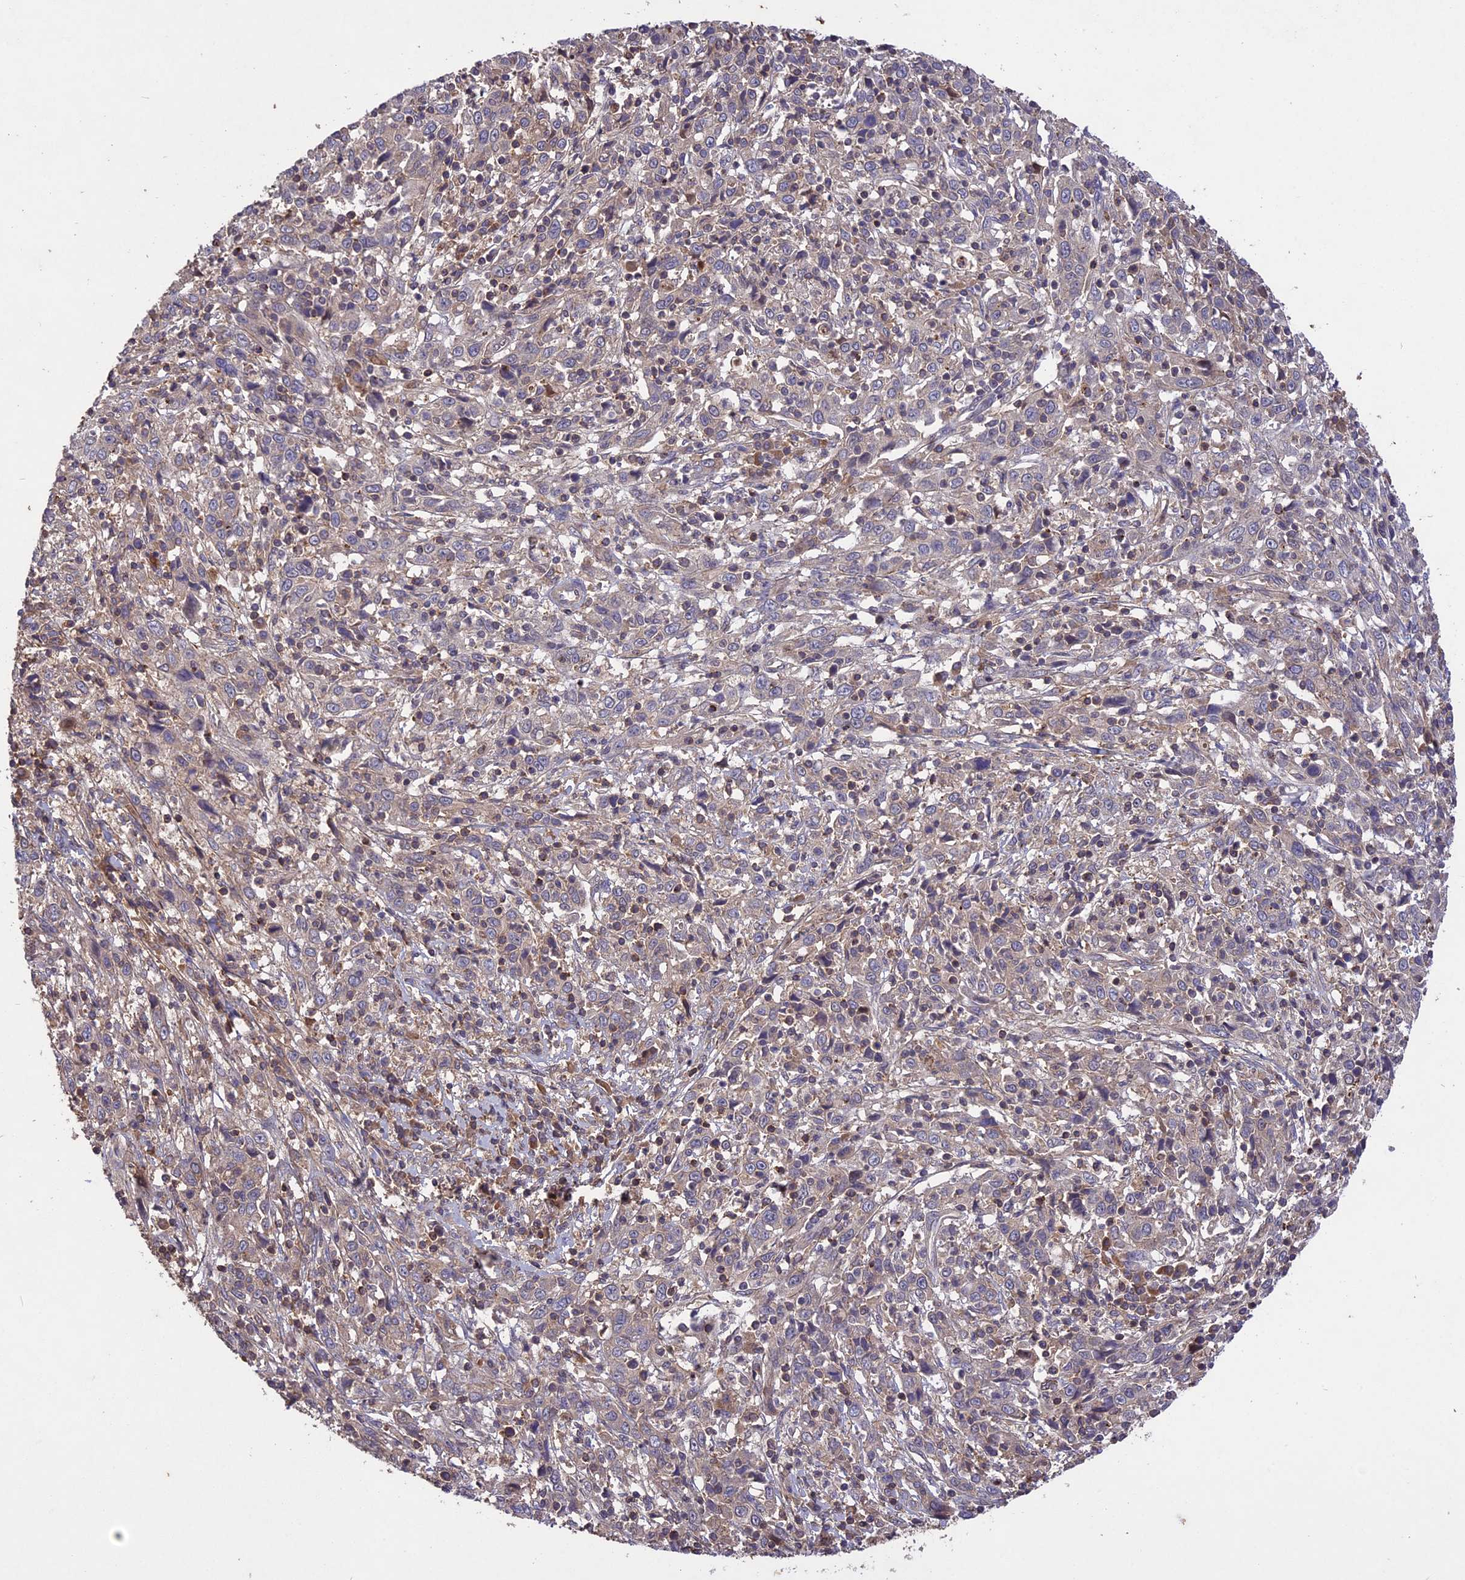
{"staining": {"intensity": "weak", "quantity": "25%-75%", "location": "cytoplasmic/membranous"}, "tissue": "cervical cancer", "cell_type": "Tumor cells", "image_type": "cancer", "snomed": [{"axis": "morphology", "description": "Squamous cell carcinoma, NOS"}, {"axis": "topography", "description": "Cervix"}], "caption": "The histopathology image reveals immunohistochemical staining of cervical cancer. There is weak cytoplasmic/membranous expression is appreciated in about 25%-75% of tumor cells.", "gene": "ADO", "patient": {"sex": "female", "age": 46}}